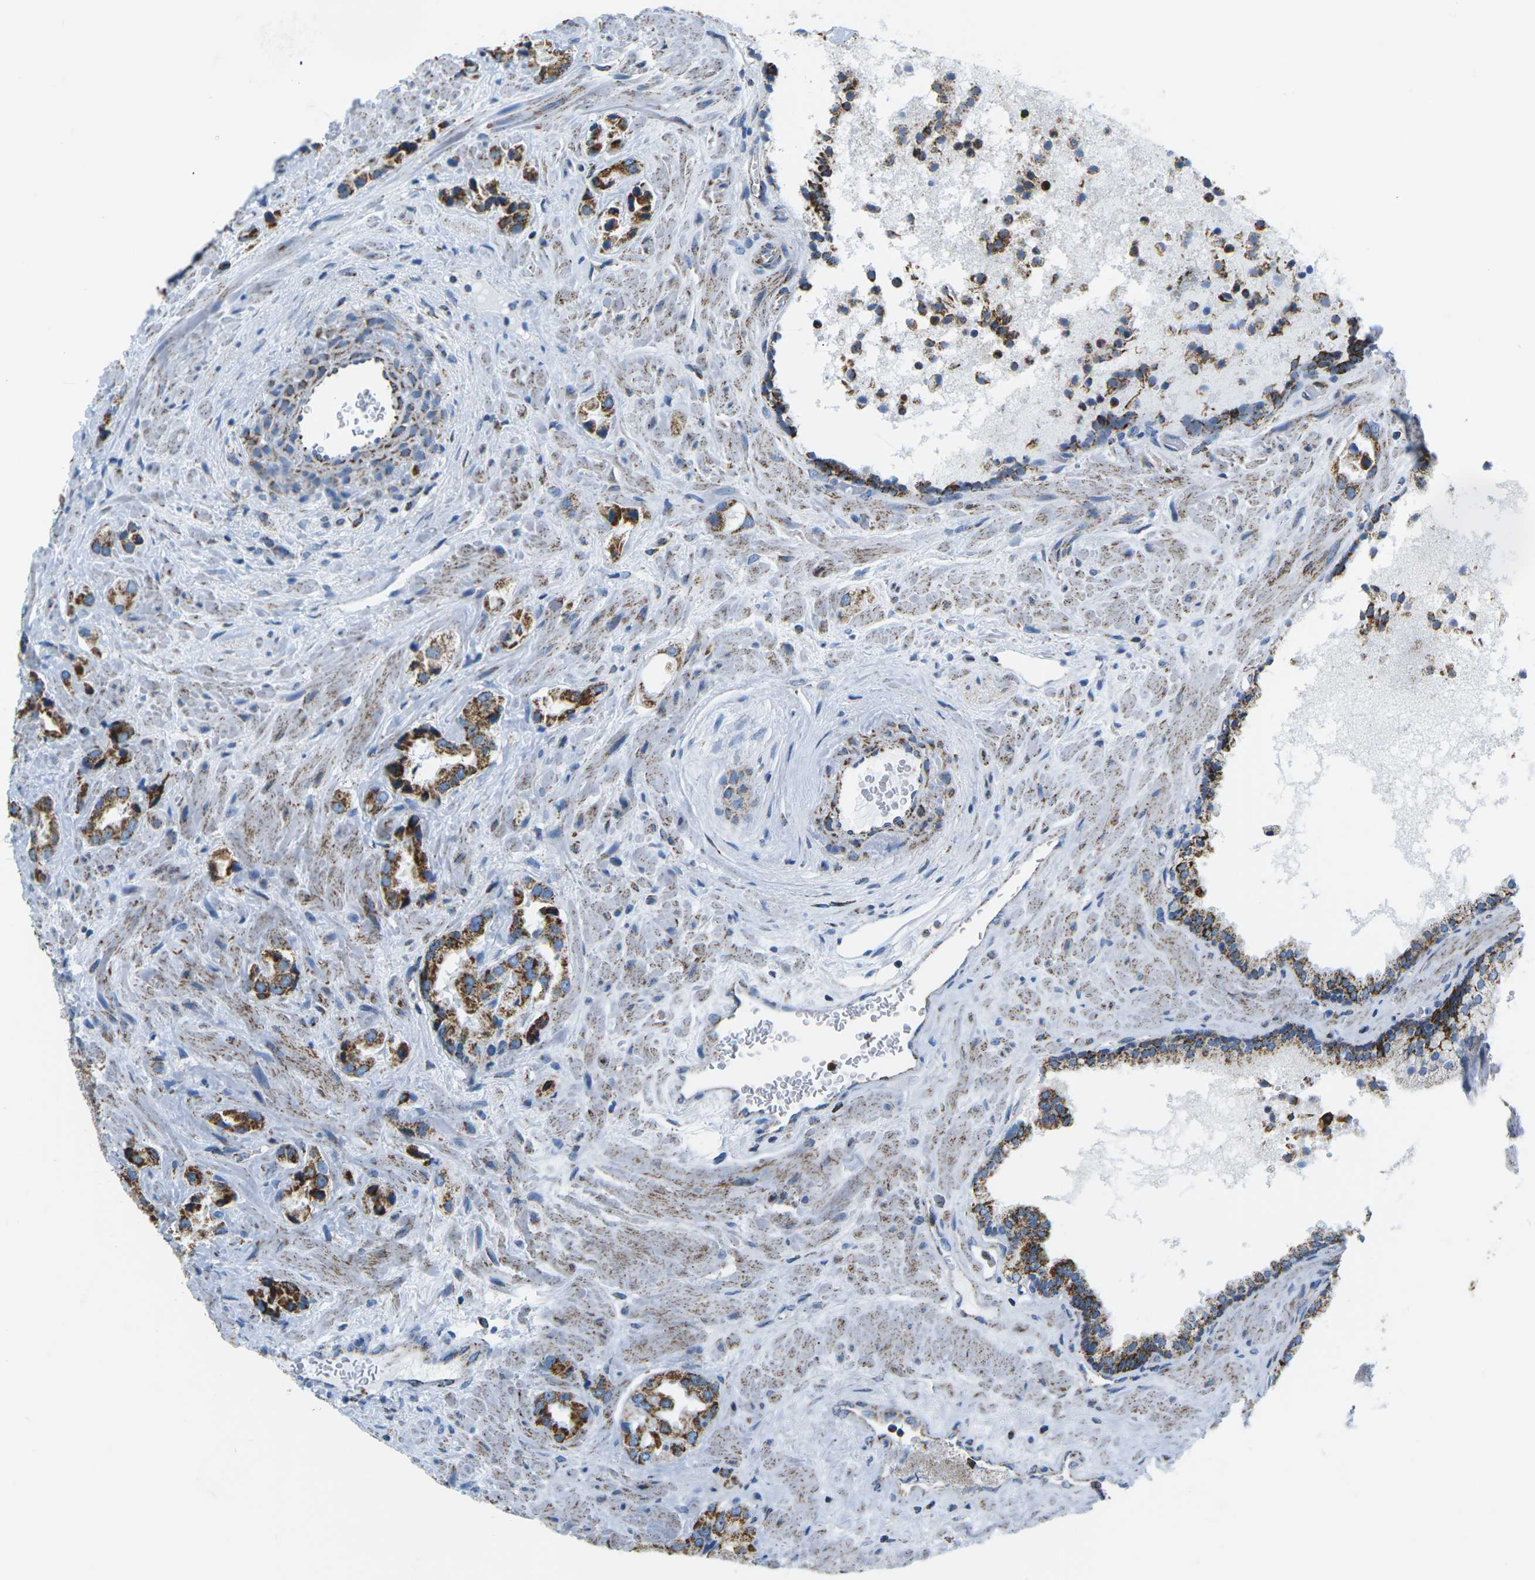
{"staining": {"intensity": "strong", "quantity": ">75%", "location": "cytoplasmic/membranous"}, "tissue": "prostate cancer", "cell_type": "Tumor cells", "image_type": "cancer", "snomed": [{"axis": "morphology", "description": "Adenocarcinoma, High grade"}, {"axis": "topography", "description": "Prostate"}], "caption": "DAB (3,3'-diaminobenzidine) immunohistochemical staining of prostate adenocarcinoma (high-grade) reveals strong cytoplasmic/membranous protein expression in about >75% of tumor cells.", "gene": "COX6C", "patient": {"sex": "male", "age": 64}}